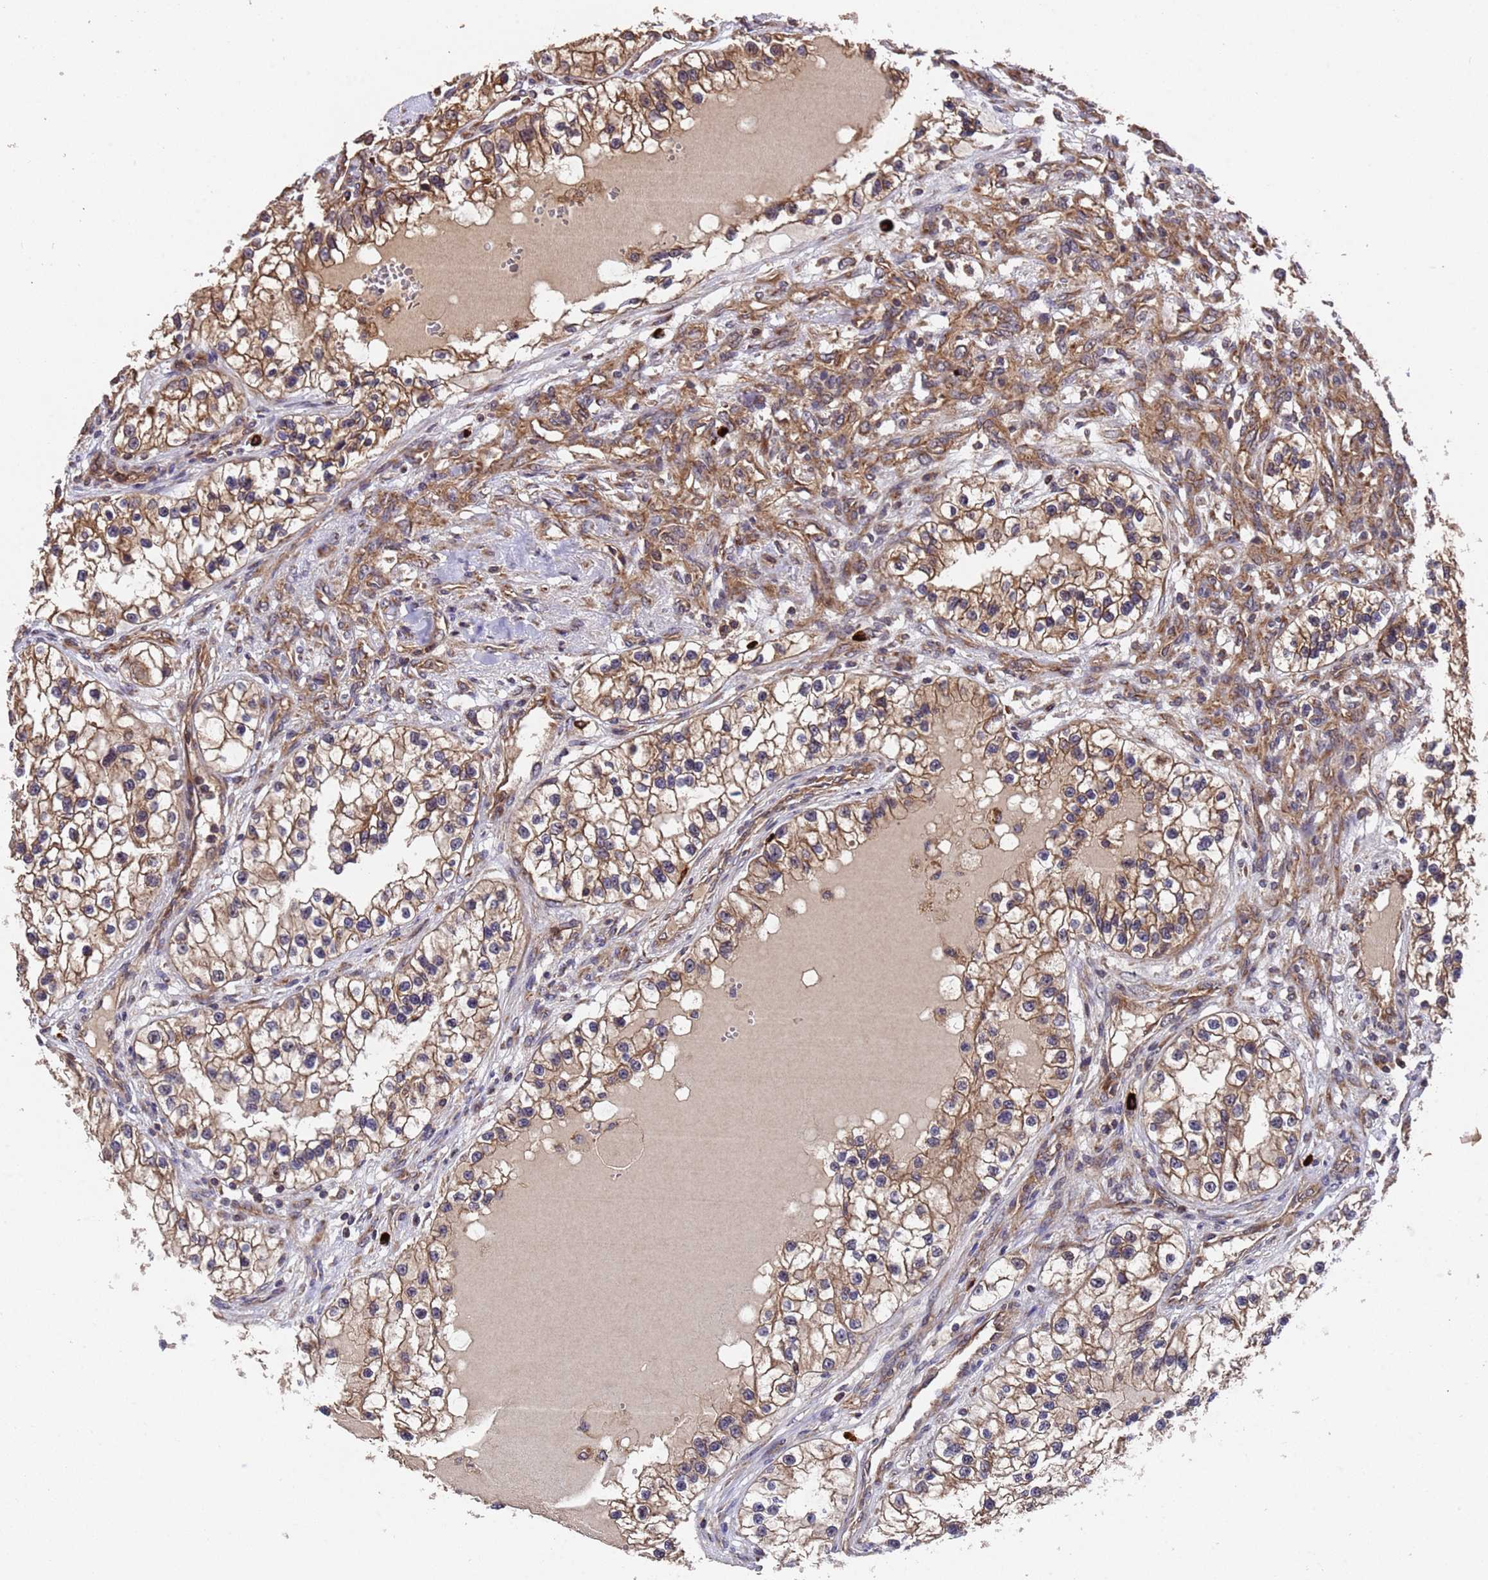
{"staining": {"intensity": "moderate", "quantity": ">75%", "location": "cytoplasmic/membranous"}, "tissue": "renal cancer", "cell_type": "Tumor cells", "image_type": "cancer", "snomed": [{"axis": "morphology", "description": "Adenocarcinoma, NOS"}, {"axis": "topography", "description": "Kidney"}], "caption": "Human renal adenocarcinoma stained with a brown dye shows moderate cytoplasmic/membranous positive positivity in about >75% of tumor cells.", "gene": "TSR3", "patient": {"sex": "female", "age": 57}}